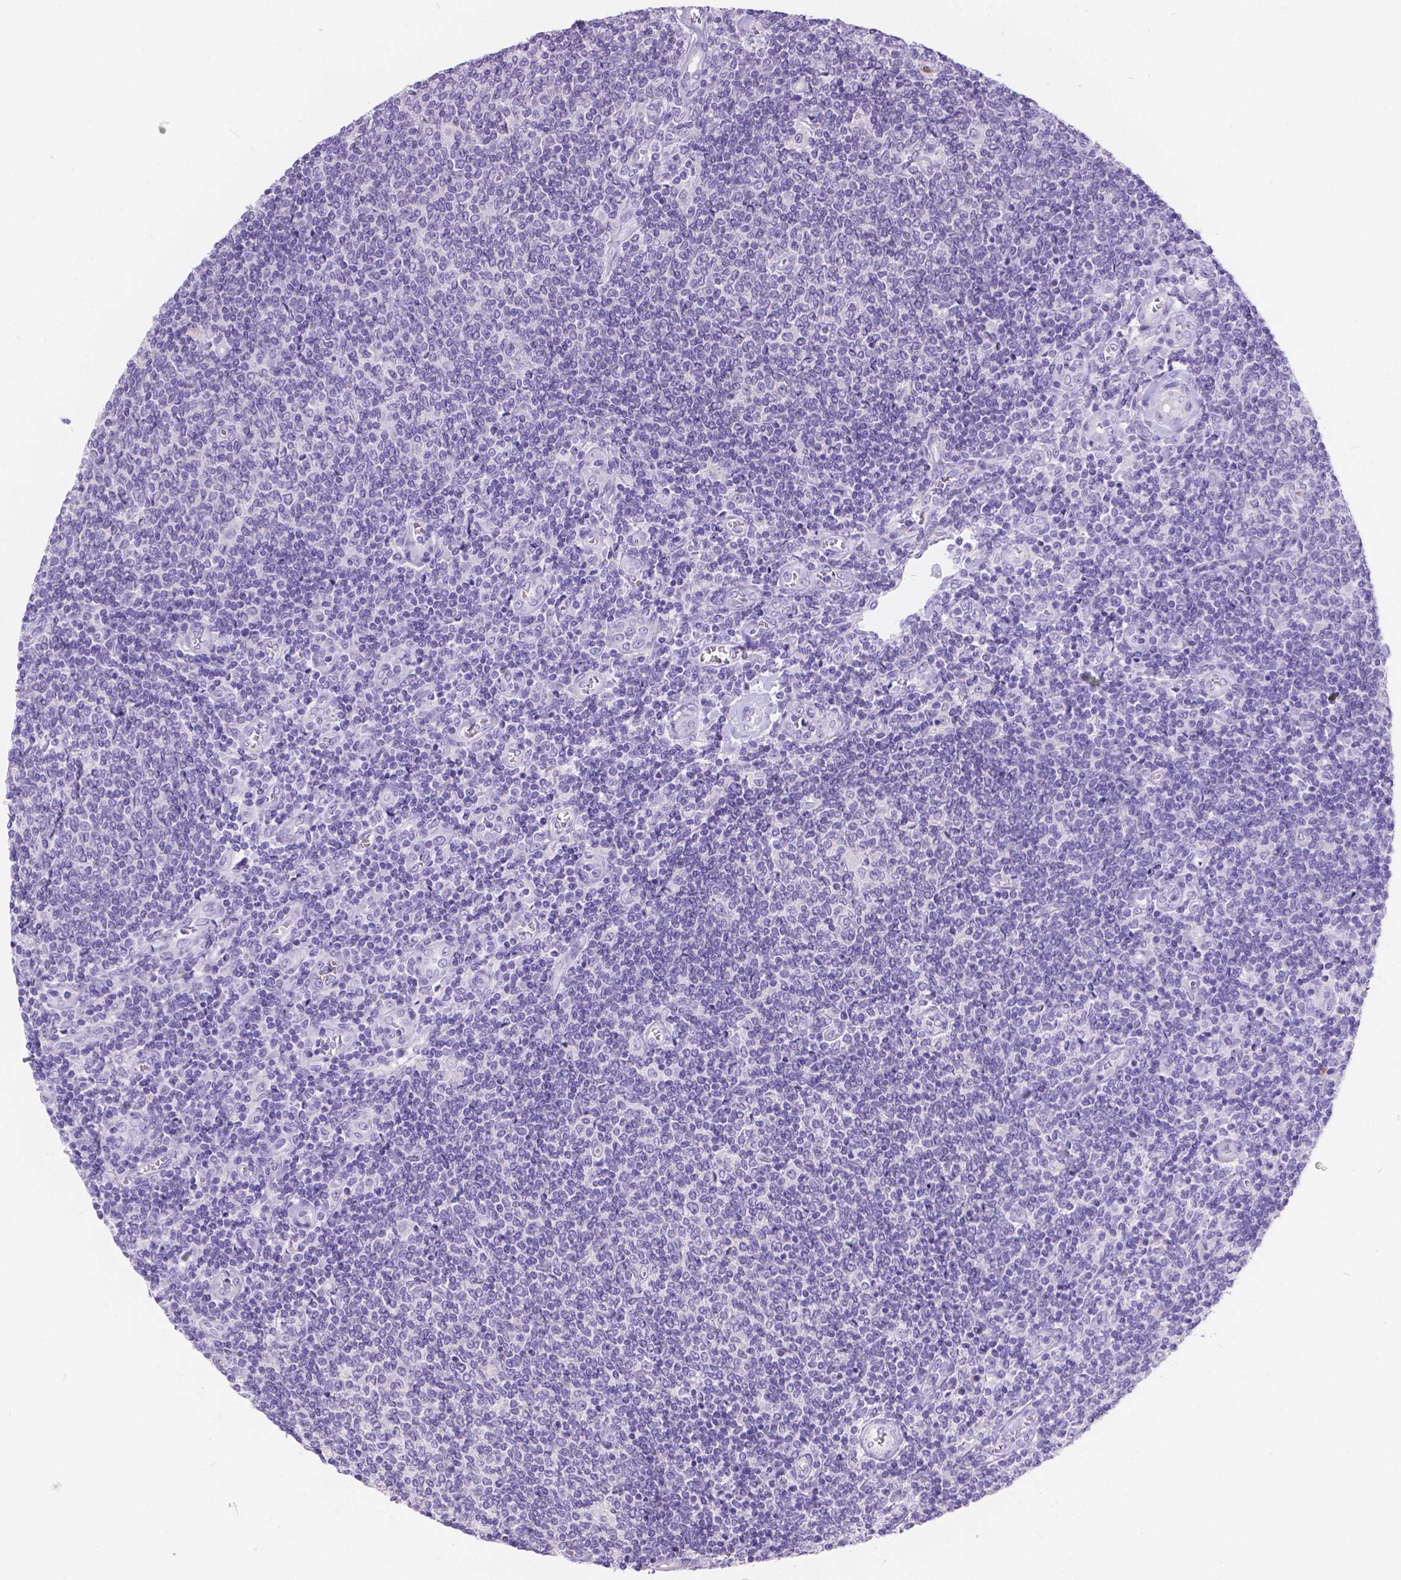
{"staining": {"intensity": "negative", "quantity": "none", "location": "none"}, "tissue": "lymphoma", "cell_type": "Tumor cells", "image_type": "cancer", "snomed": [{"axis": "morphology", "description": "Malignant lymphoma, non-Hodgkin's type, Low grade"}, {"axis": "topography", "description": "Lymph node"}], "caption": "Immunohistochemistry of lymphoma exhibits no expression in tumor cells.", "gene": "GNRHR", "patient": {"sex": "male", "age": 52}}